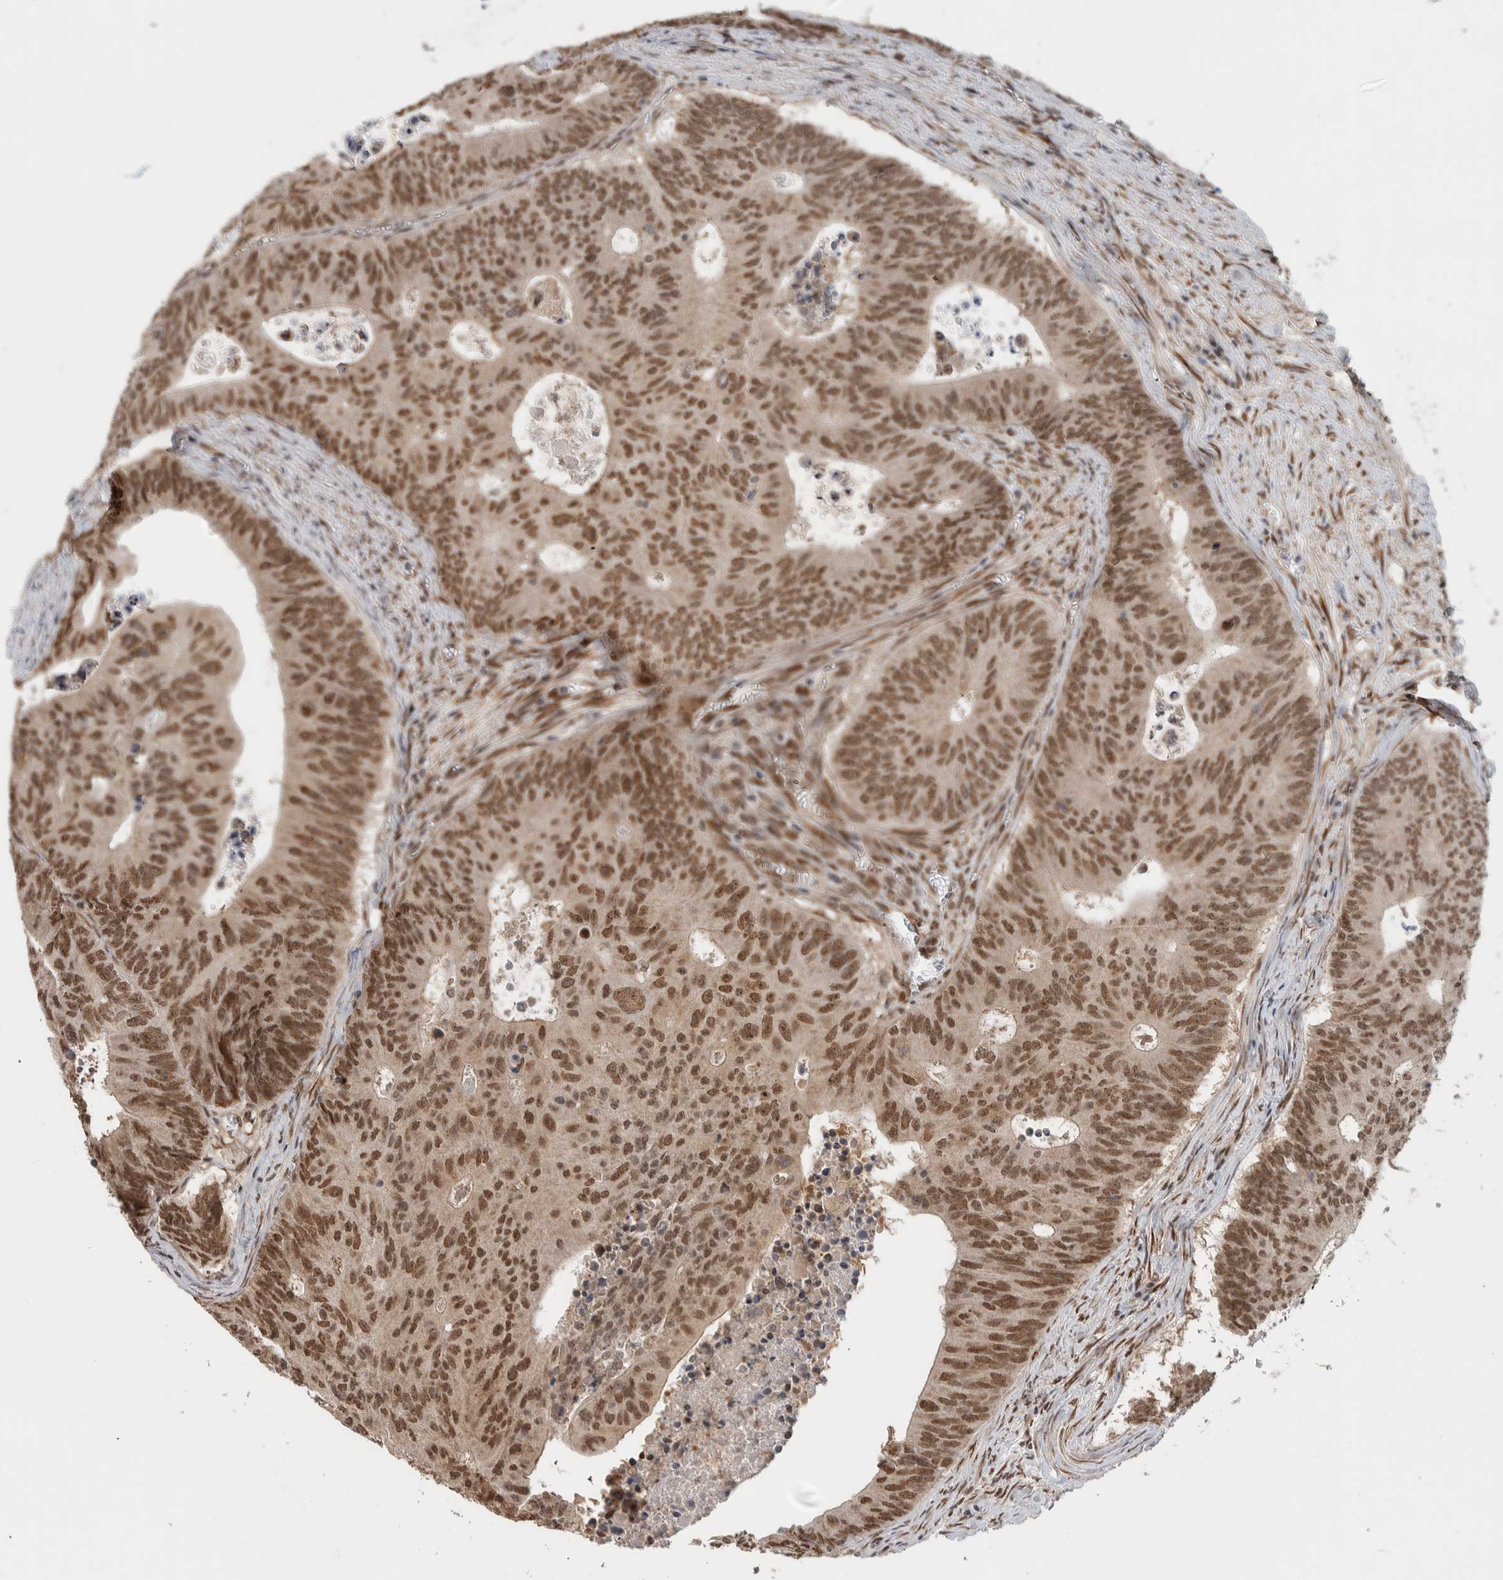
{"staining": {"intensity": "moderate", "quantity": ">75%", "location": "cytoplasmic/membranous,nuclear"}, "tissue": "colorectal cancer", "cell_type": "Tumor cells", "image_type": "cancer", "snomed": [{"axis": "morphology", "description": "Adenocarcinoma, NOS"}, {"axis": "topography", "description": "Colon"}], "caption": "This image shows immunohistochemistry staining of human adenocarcinoma (colorectal), with medium moderate cytoplasmic/membranous and nuclear expression in about >75% of tumor cells.", "gene": "TNRC18", "patient": {"sex": "male", "age": 87}}